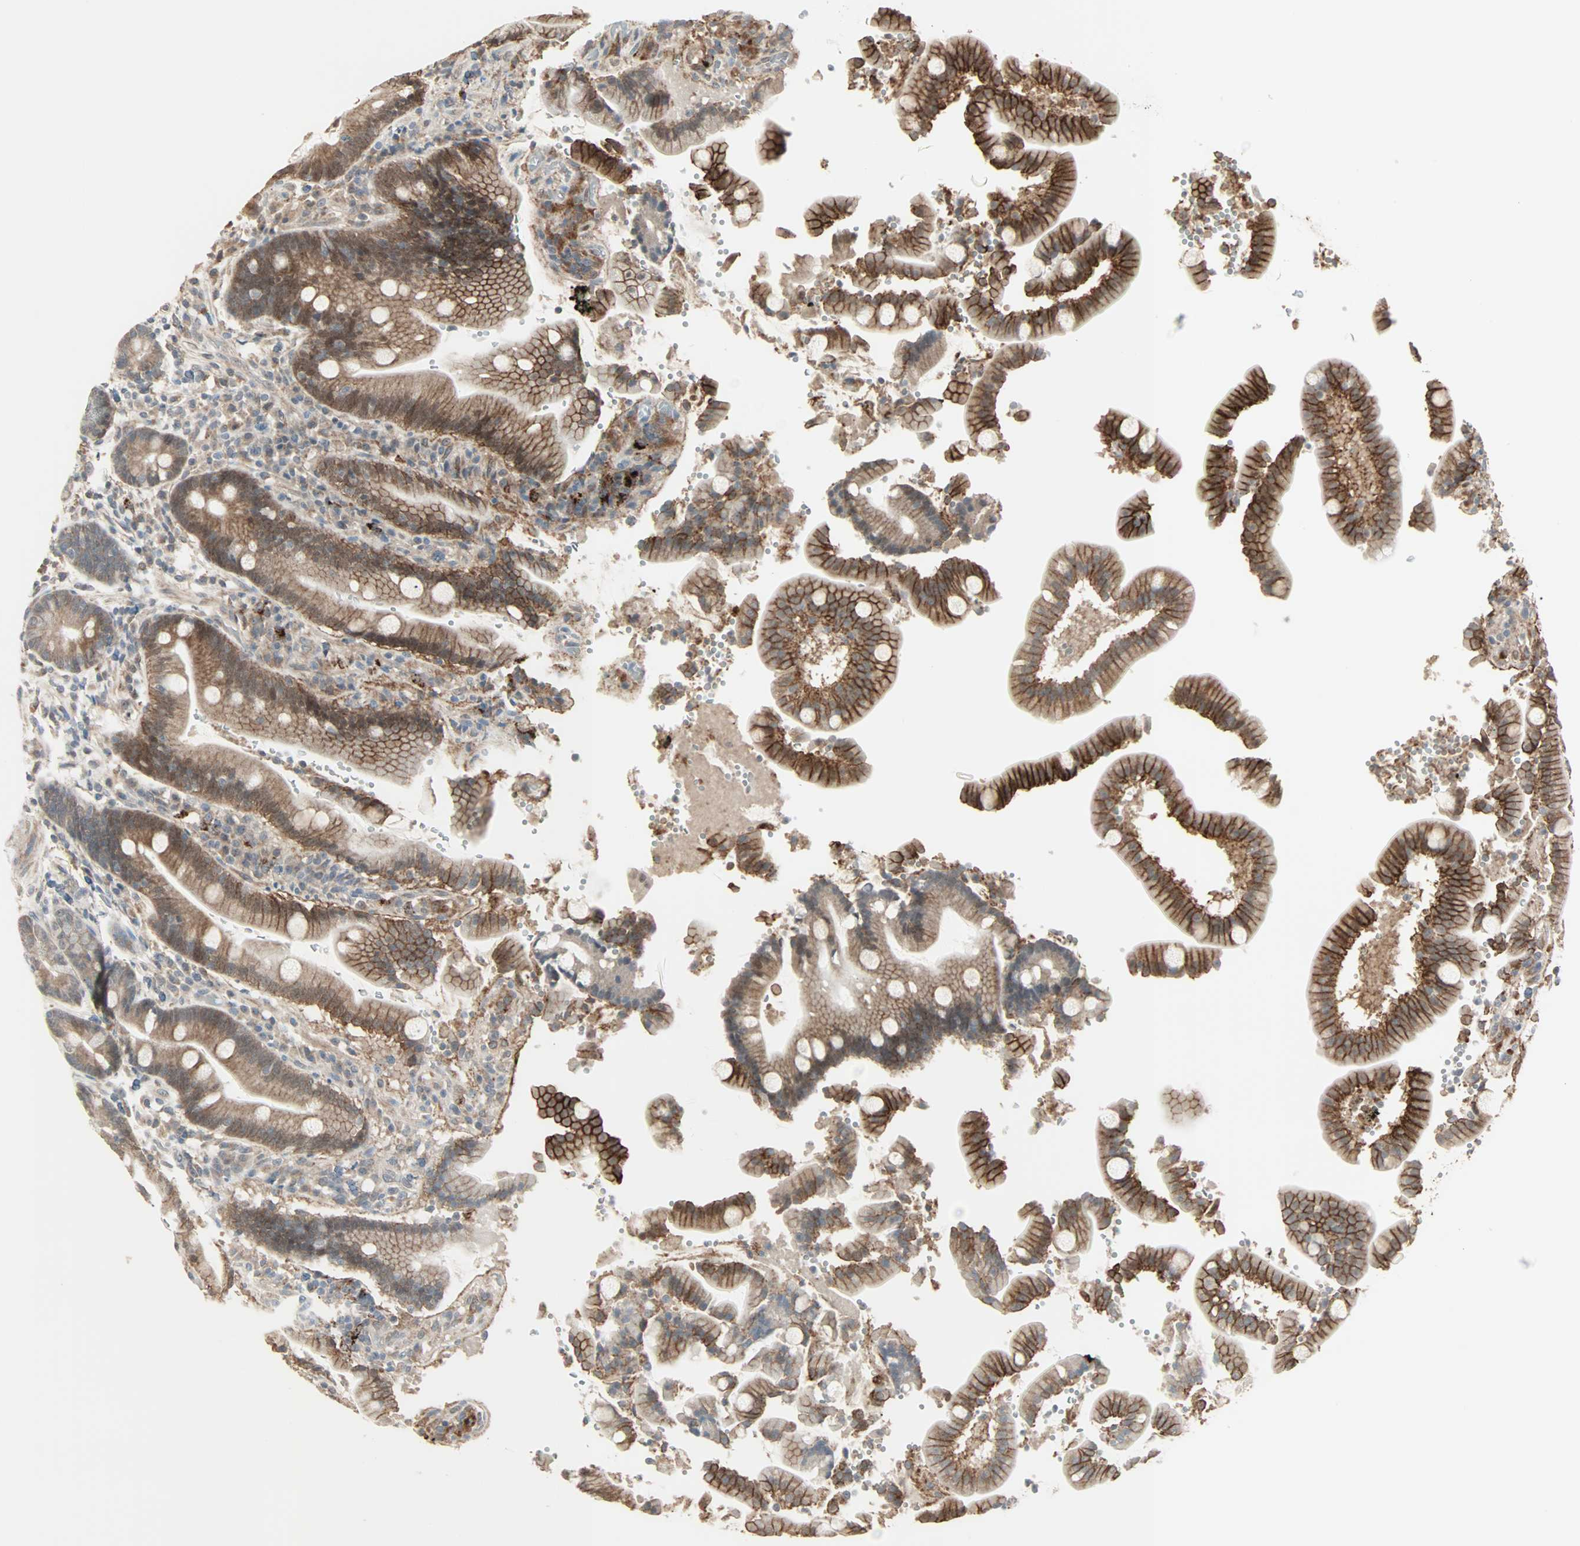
{"staining": {"intensity": "strong", "quantity": ">75%", "location": "cytoplasmic/membranous"}, "tissue": "duodenum", "cell_type": "Glandular cells", "image_type": "normal", "snomed": [{"axis": "morphology", "description": "Normal tissue, NOS"}, {"axis": "topography", "description": "Small intestine, NOS"}], "caption": "Immunohistochemistry micrograph of normal duodenum stained for a protein (brown), which demonstrates high levels of strong cytoplasmic/membranous positivity in about >75% of glandular cells.", "gene": "KDM4A", "patient": {"sex": "female", "age": 71}}